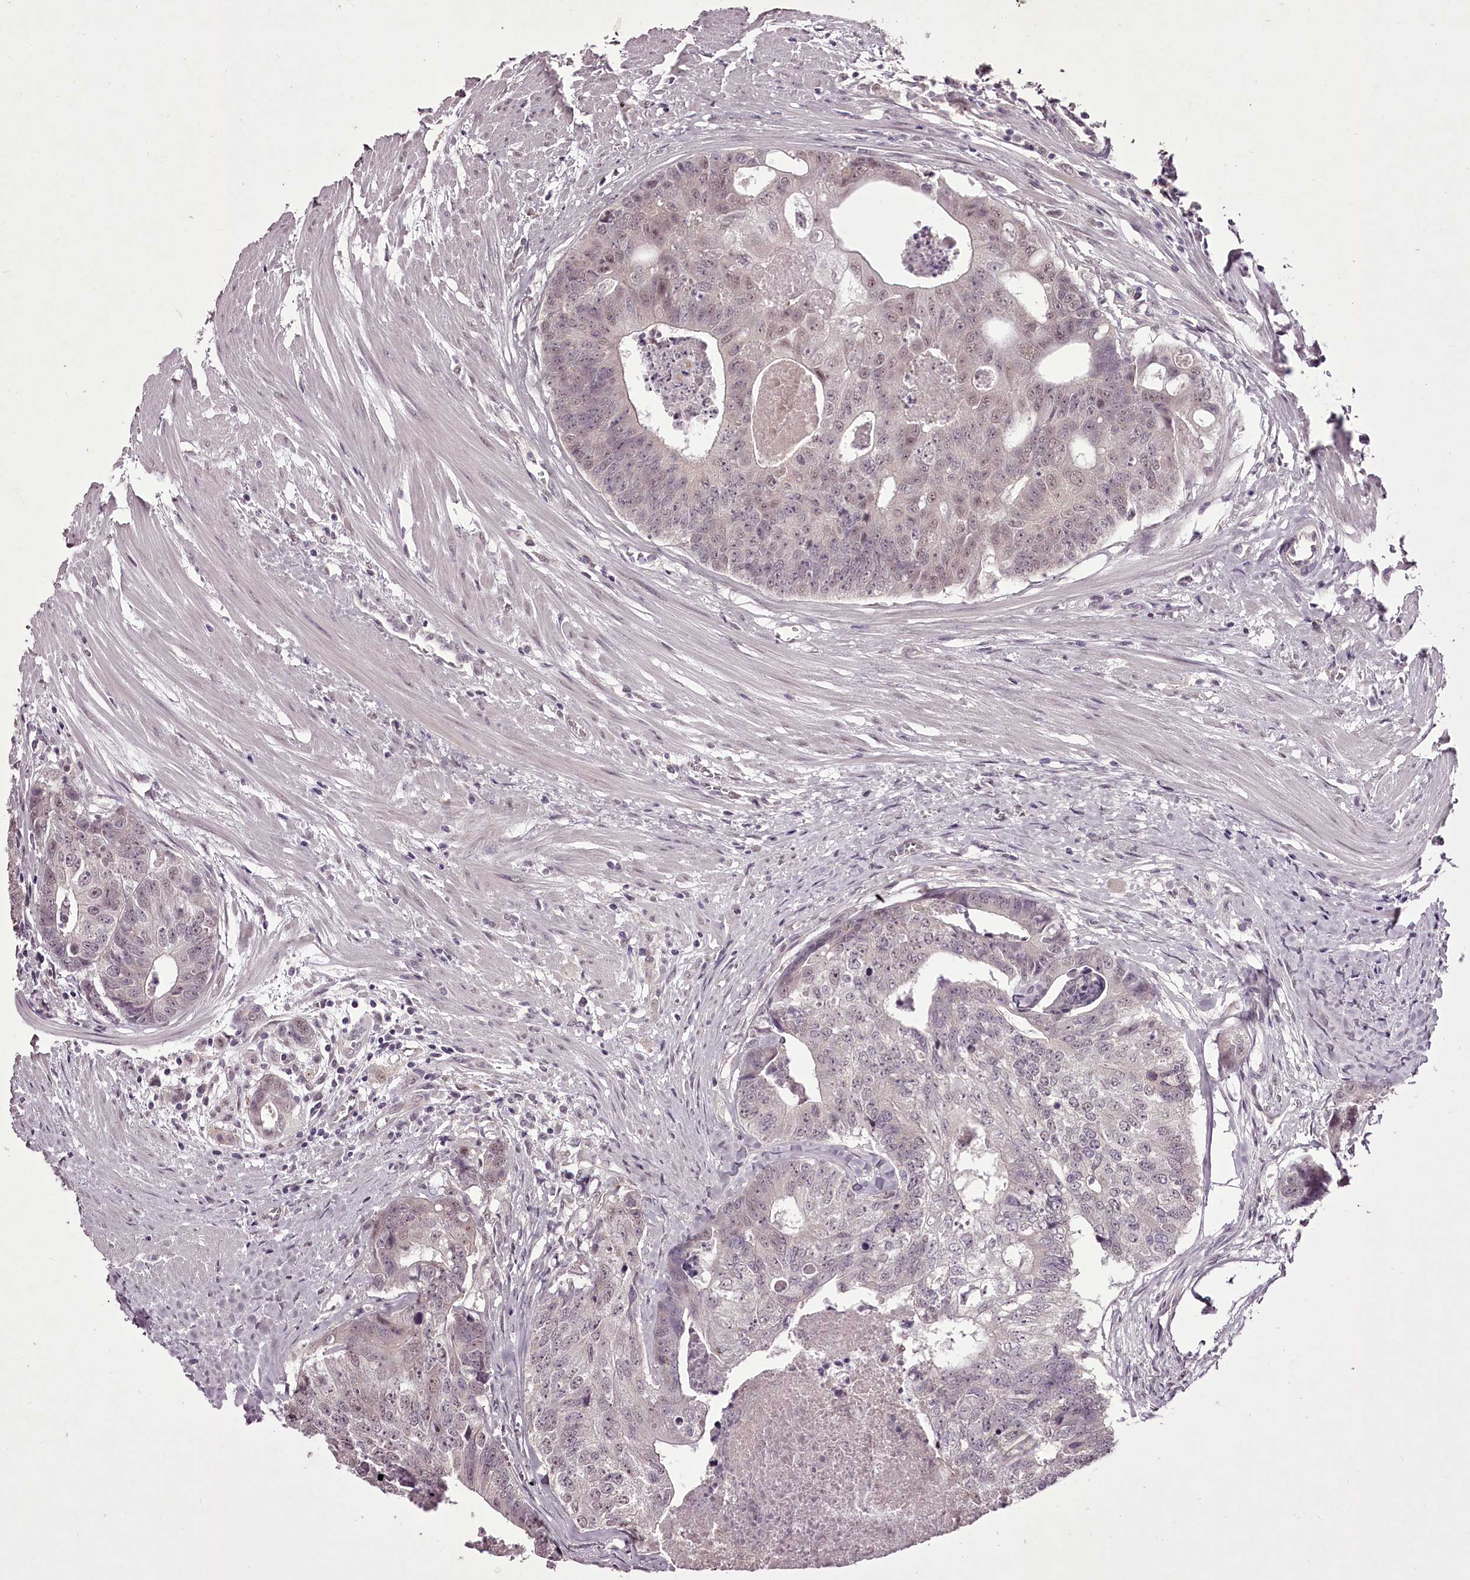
{"staining": {"intensity": "negative", "quantity": "none", "location": "none"}, "tissue": "colorectal cancer", "cell_type": "Tumor cells", "image_type": "cancer", "snomed": [{"axis": "morphology", "description": "Adenocarcinoma, NOS"}, {"axis": "topography", "description": "Colon"}], "caption": "Photomicrograph shows no protein staining in tumor cells of colorectal cancer tissue.", "gene": "C1orf56", "patient": {"sex": "female", "age": 67}}